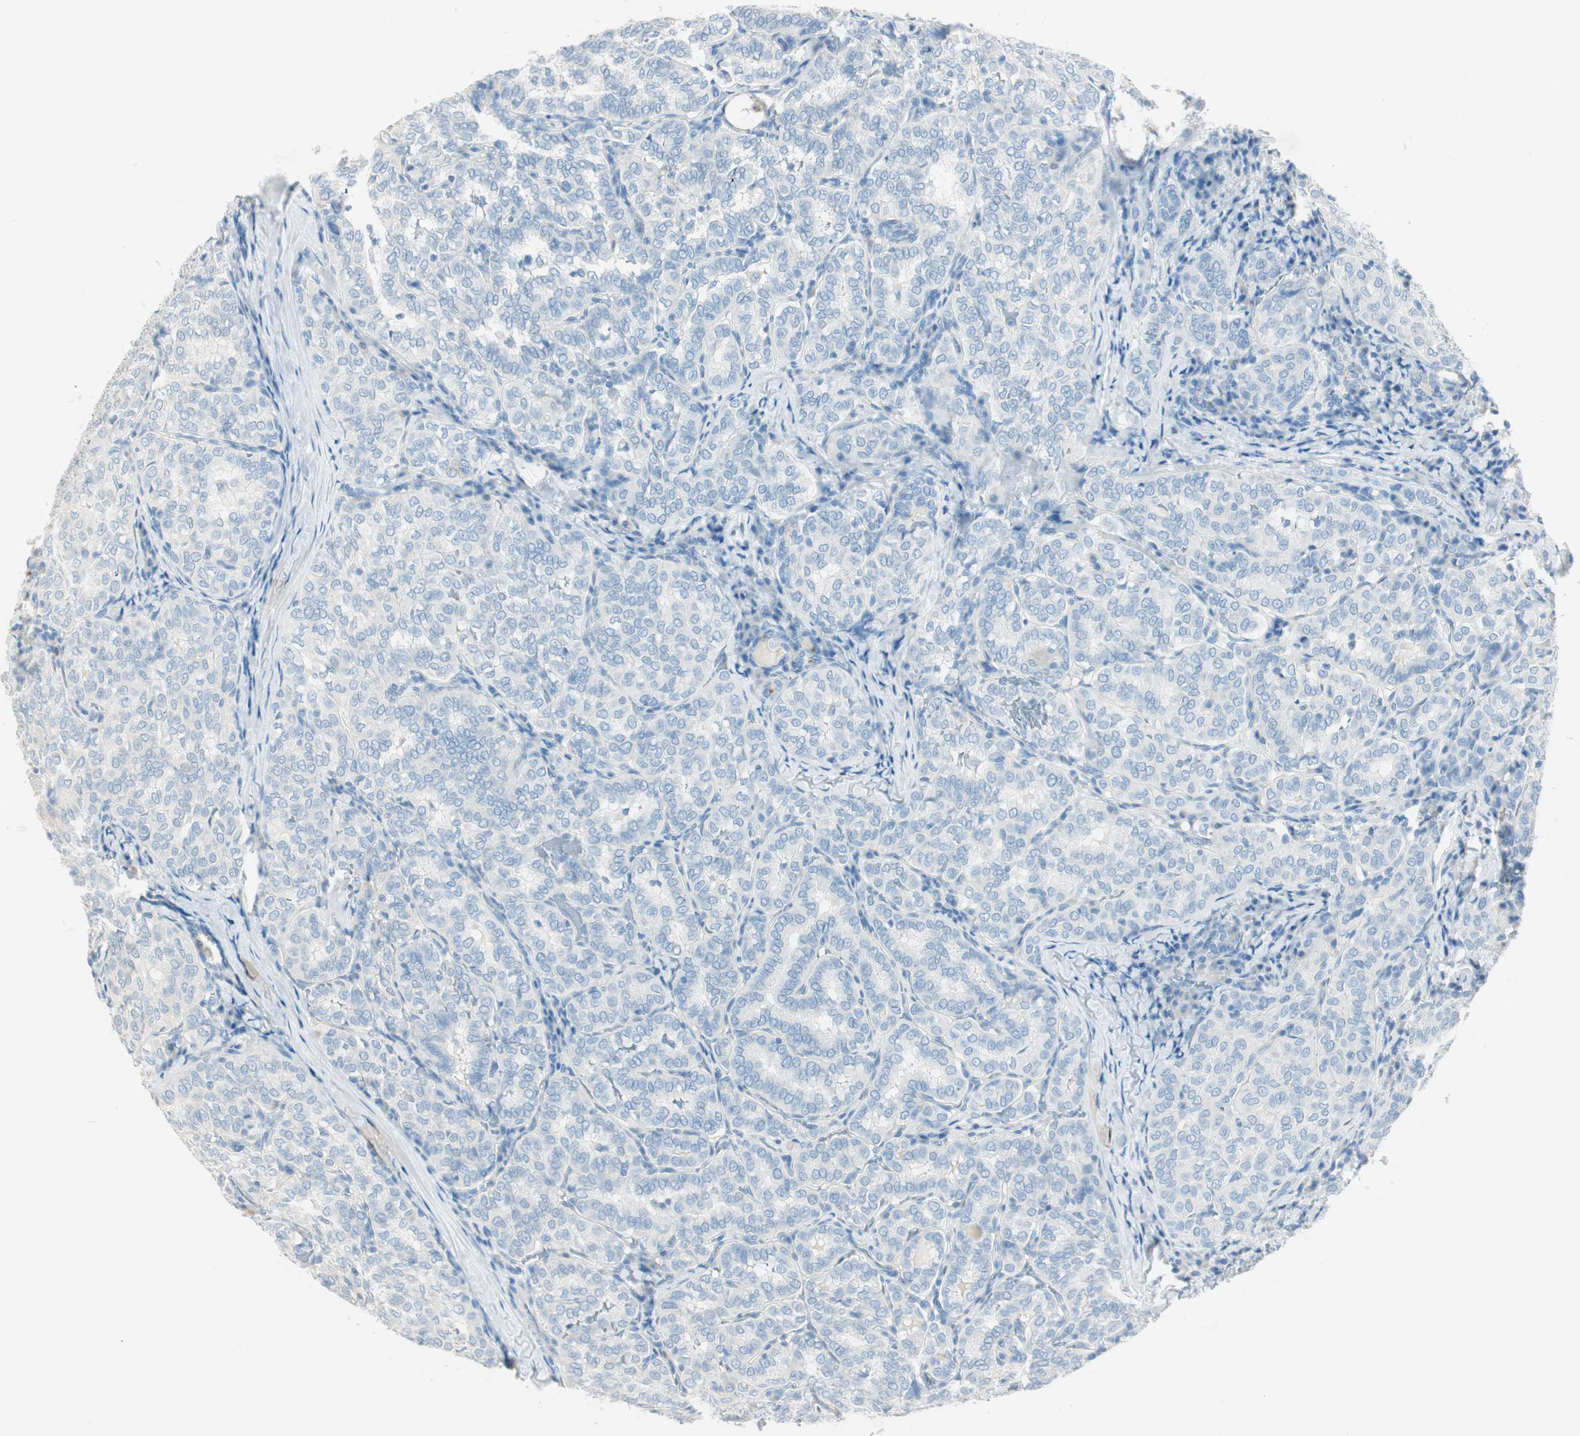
{"staining": {"intensity": "negative", "quantity": "none", "location": "none"}, "tissue": "thyroid cancer", "cell_type": "Tumor cells", "image_type": "cancer", "snomed": [{"axis": "morphology", "description": "Normal tissue, NOS"}, {"axis": "morphology", "description": "Papillary adenocarcinoma, NOS"}, {"axis": "topography", "description": "Thyroid gland"}], "caption": "High magnification brightfield microscopy of thyroid cancer stained with DAB (brown) and counterstained with hematoxylin (blue): tumor cells show no significant expression.", "gene": "HPGD", "patient": {"sex": "female", "age": 30}}